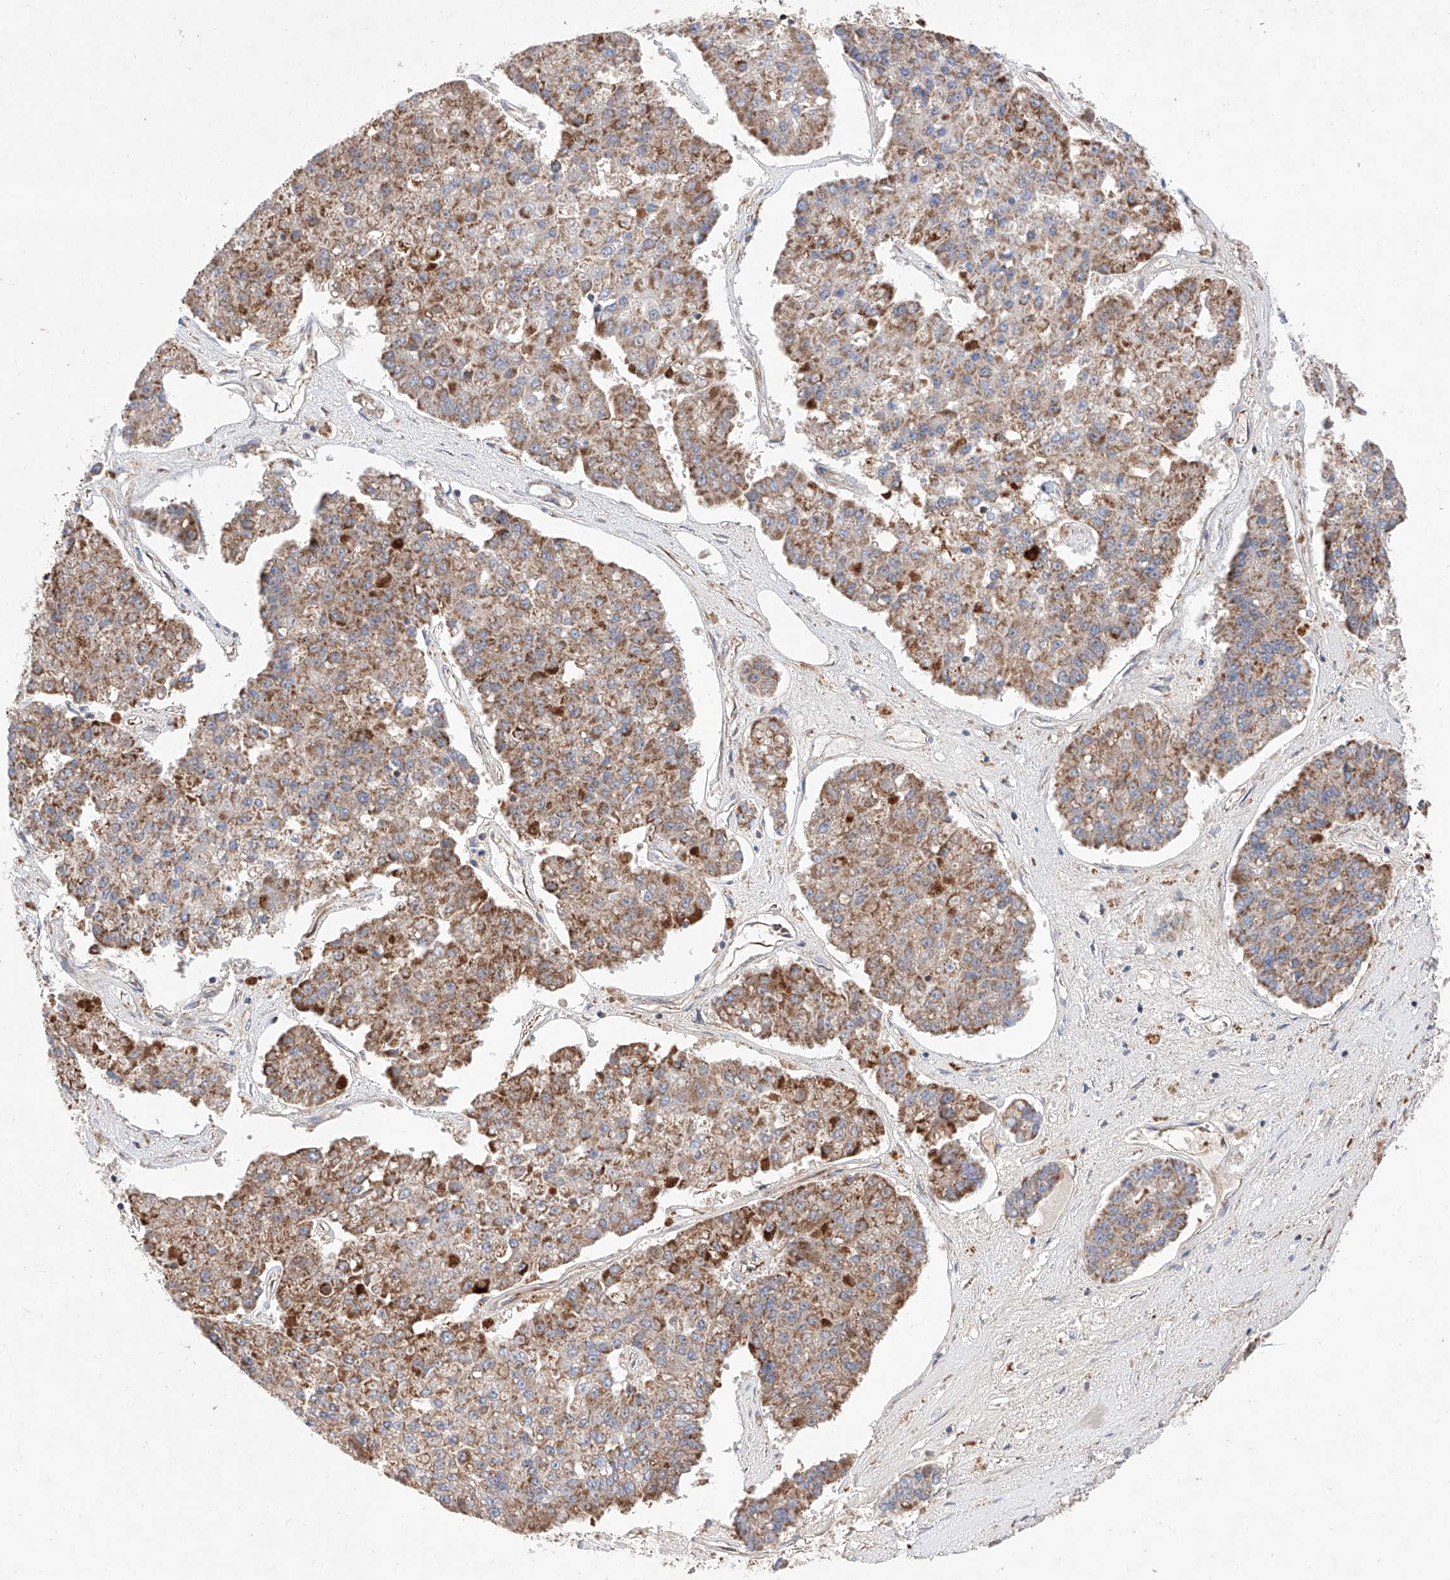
{"staining": {"intensity": "moderate", "quantity": ">75%", "location": "cytoplasmic/membranous"}, "tissue": "pancreatic cancer", "cell_type": "Tumor cells", "image_type": "cancer", "snomed": [{"axis": "morphology", "description": "Adenocarcinoma, NOS"}, {"axis": "topography", "description": "Pancreas"}], "caption": "High-magnification brightfield microscopy of pancreatic cancer (adenocarcinoma) stained with DAB (3,3'-diaminobenzidine) (brown) and counterstained with hematoxylin (blue). tumor cells exhibit moderate cytoplasmic/membranous expression is appreciated in about>75% of cells.", "gene": "NR1D1", "patient": {"sex": "male", "age": 50}}